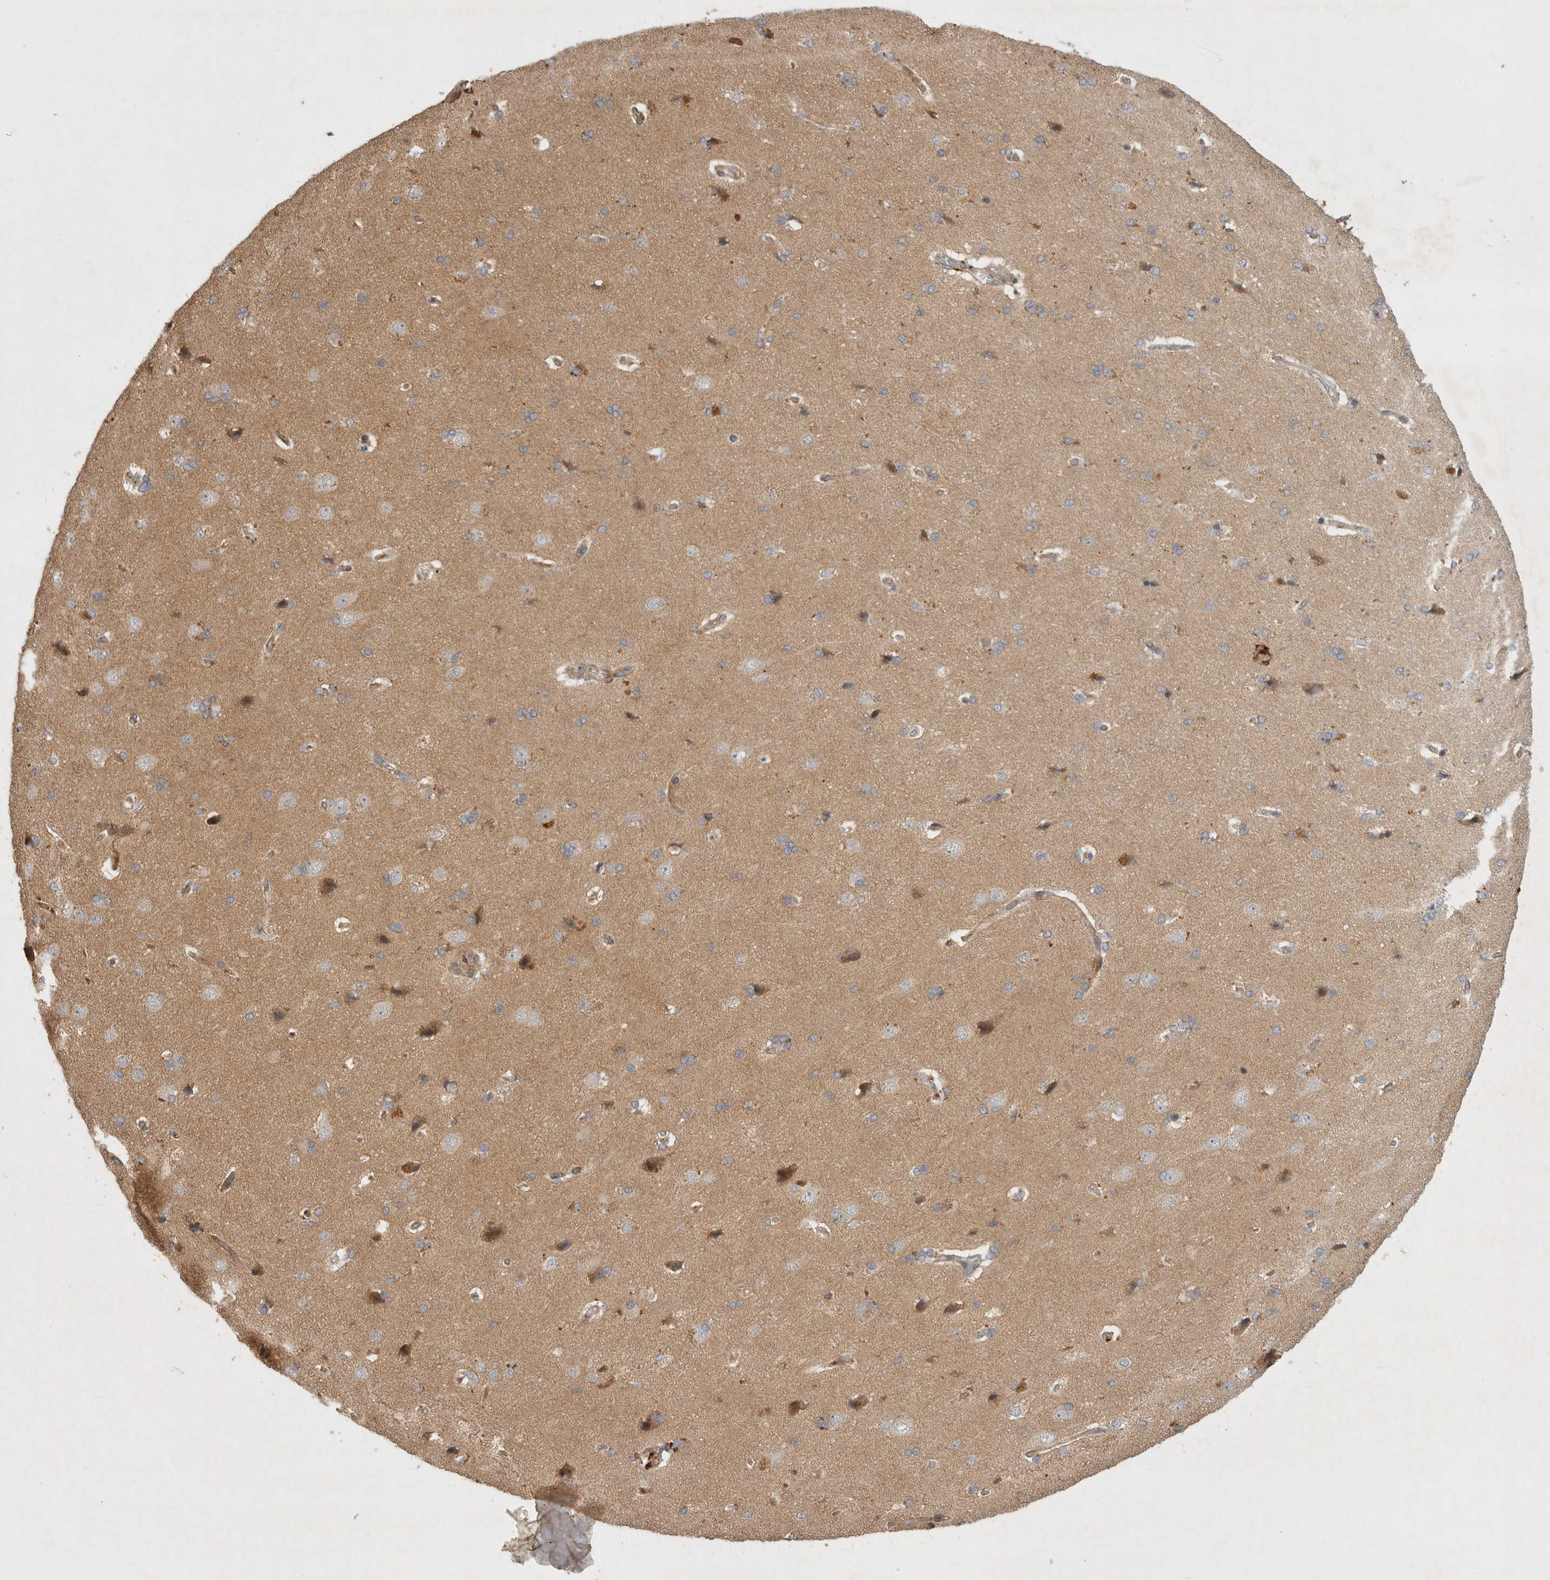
{"staining": {"intensity": "weak", "quantity": ">75%", "location": "cytoplasmic/membranous"}, "tissue": "cerebral cortex", "cell_type": "Endothelial cells", "image_type": "normal", "snomed": [{"axis": "morphology", "description": "Normal tissue, NOS"}, {"axis": "topography", "description": "Cerebral cortex"}], "caption": "The histopathology image exhibits immunohistochemical staining of unremarkable cerebral cortex. There is weak cytoplasmic/membranous staining is seen in approximately >75% of endothelial cells.", "gene": "PPP1R42", "patient": {"sex": "male", "age": 62}}